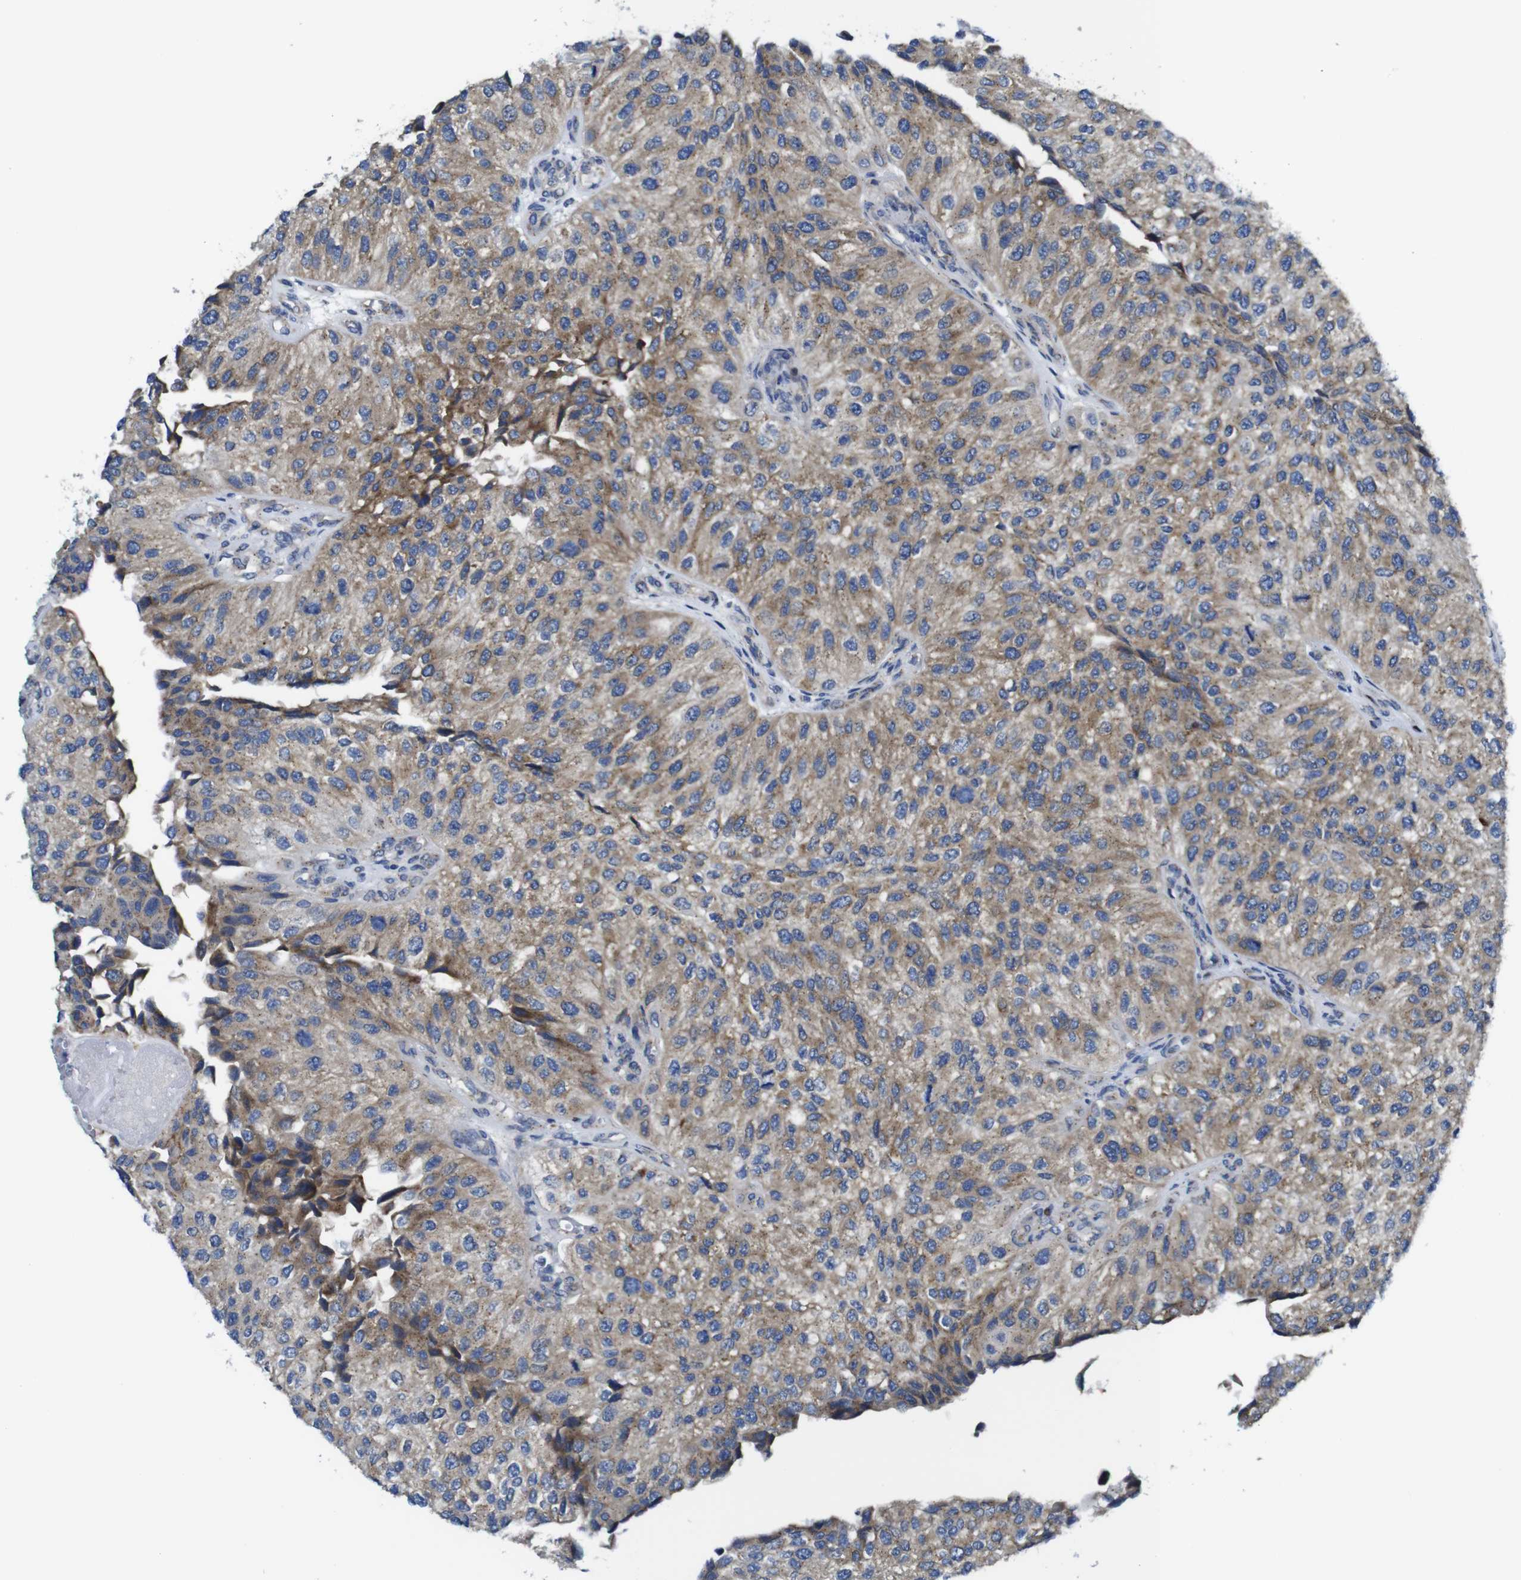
{"staining": {"intensity": "moderate", "quantity": ">75%", "location": "cytoplasmic/membranous"}, "tissue": "urothelial cancer", "cell_type": "Tumor cells", "image_type": "cancer", "snomed": [{"axis": "morphology", "description": "Urothelial carcinoma, High grade"}, {"axis": "topography", "description": "Kidney"}, {"axis": "topography", "description": "Urinary bladder"}], "caption": "Immunohistochemical staining of human high-grade urothelial carcinoma reveals medium levels of moderate cytoplasmic/membranous staining in approximately >75% of tumor cells.", "gene": "DDRGK1", "patient": {"sex": "male", "age": 77}}